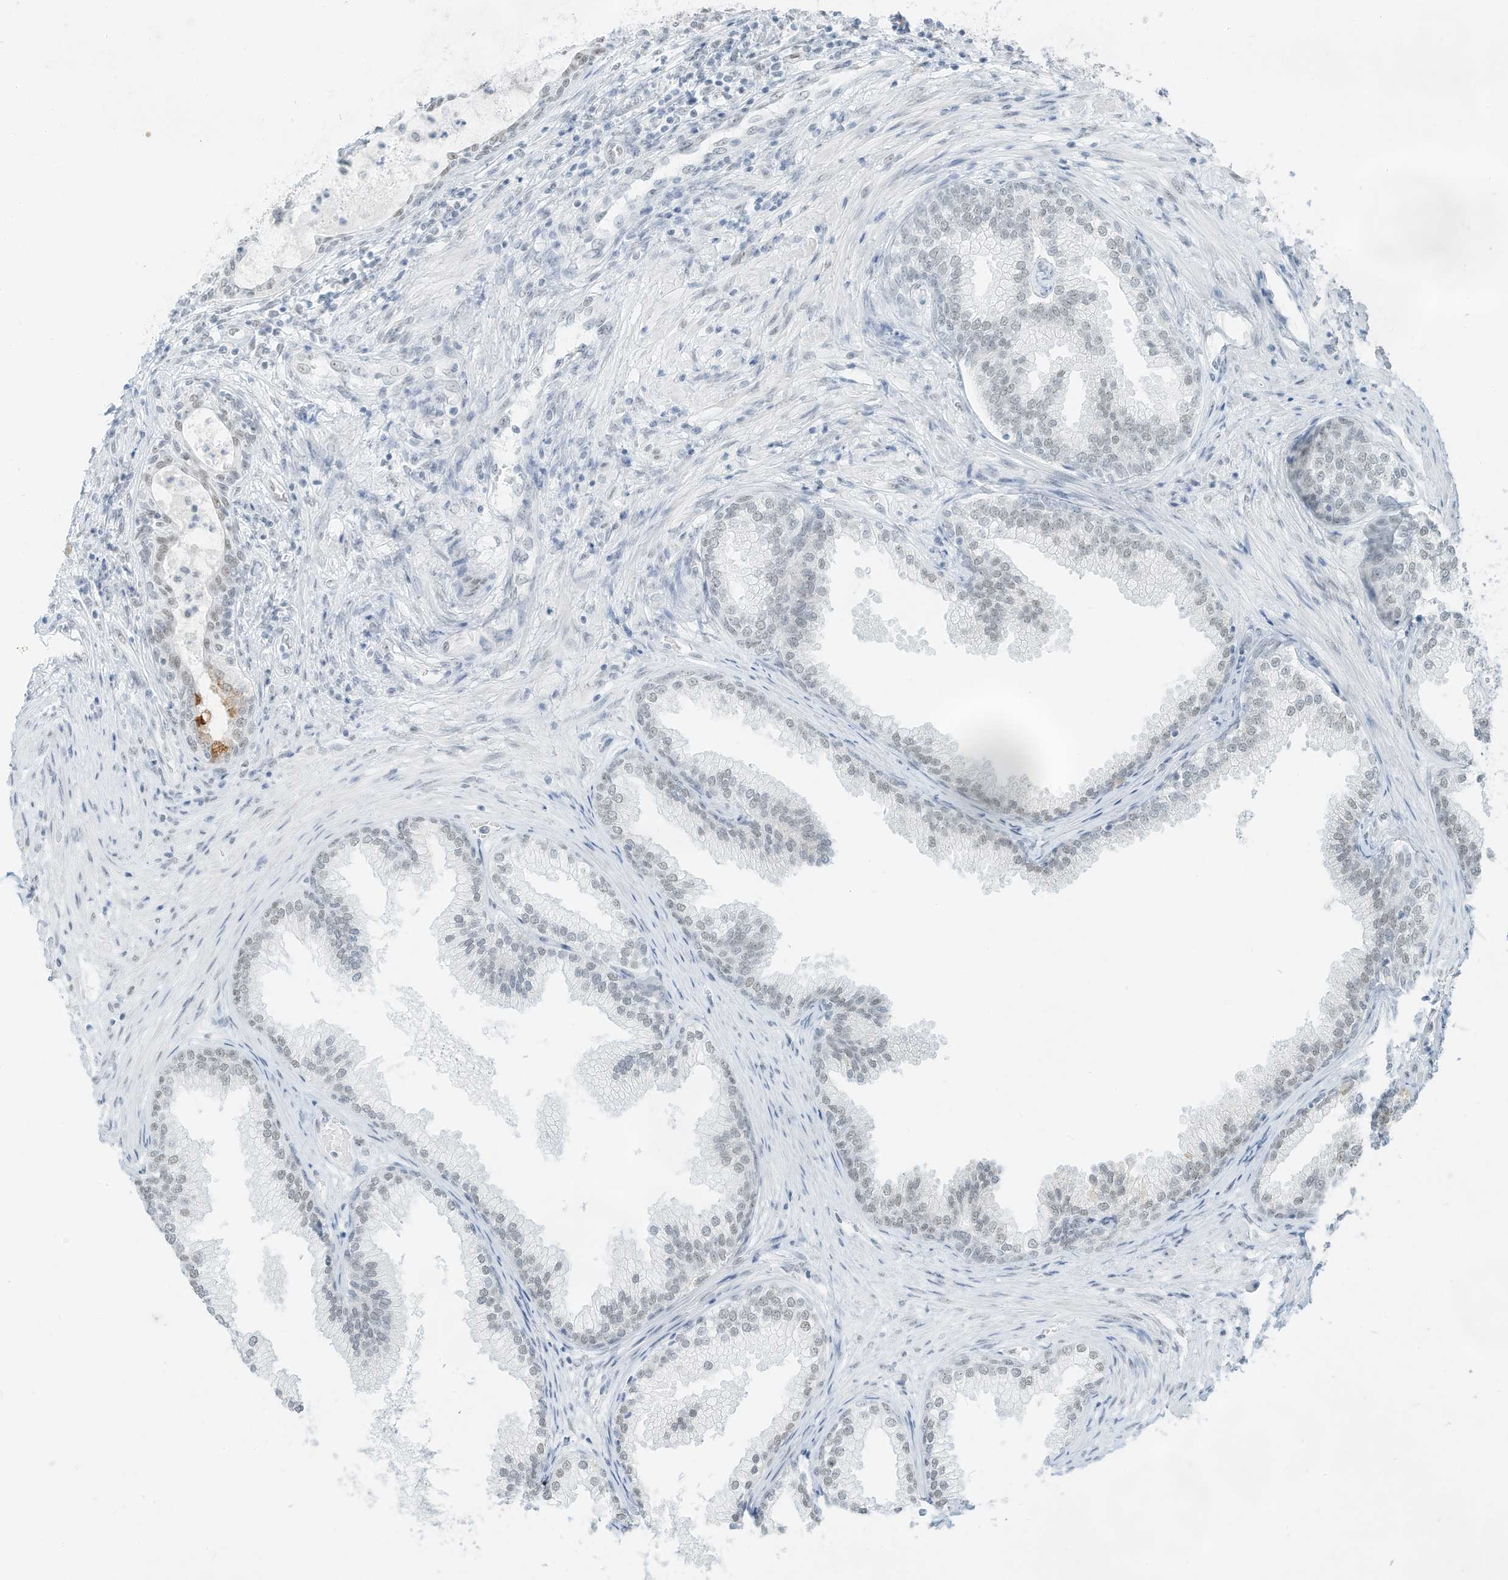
{"staining": {"intensity": "weak", "quantity": "25%-75%", "location": "cytoplasmic/membranous,nuclear"}, "tissue": "prostate", "cell_type": "Glandular cells", "image_type": "normal", "snomed": [{"axis": "morphology", "description": "Normal tissue, NOS"}, {"axis": "topography", "description": "Prostate"}], "caption": "Immunohistochemical staining of benign prostate displays 25%-75% levels of weak cytoplasmic/membranous,nuclear protein staining in about 25%-75% of glandular cells. (DAB (3,3'-diaminobenzidine) IHC, brown staining for protein, blue staining for nuclei).", "gene": "PGC", "patient": {"sex": "male", "age": 76}}